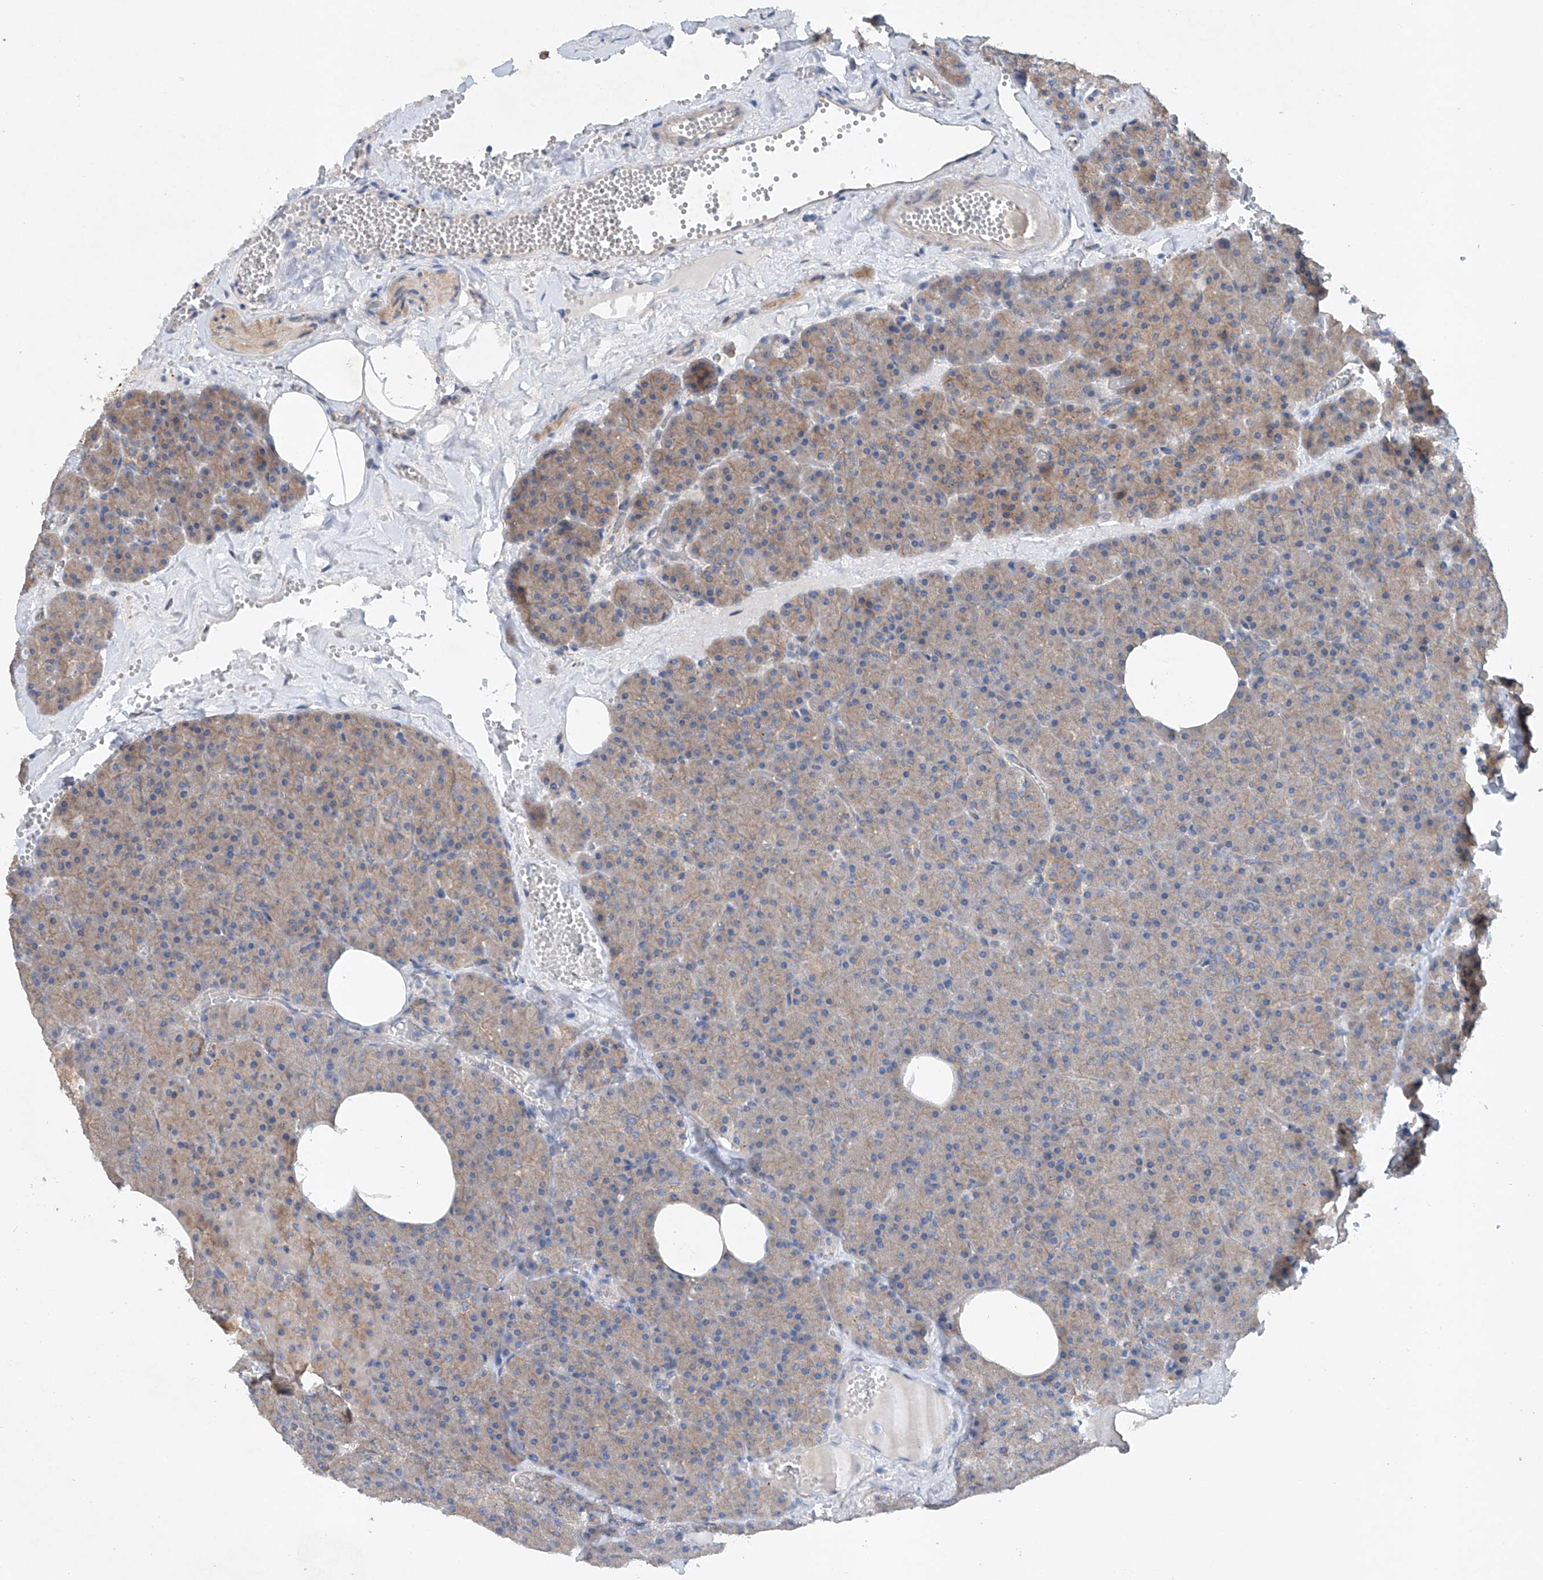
{"staining": {"intensity": "weak", "quantity": ">75%", "location": "cytoplasmic/membranous"}, "tissue": "pancreas", "cell_type": "Exocrine glandular cells", "image_type": "normal", "snomed": [{"axis": "morphology", "description": "Normal tissue, NOS"}, {"axis": "morphology", "description": "Carcinoid, malignant, NOS"}, {"axis": "topography", "description": "Pancreas"}], "caption": "Pancreas stained for a protein (brown) exhibits weak cytoplasmic/membranous positive positivity in about >75% of exocrine glandular cells.", "gene": "CEP85L", "patient": {"sex": "female", "age": 35}}